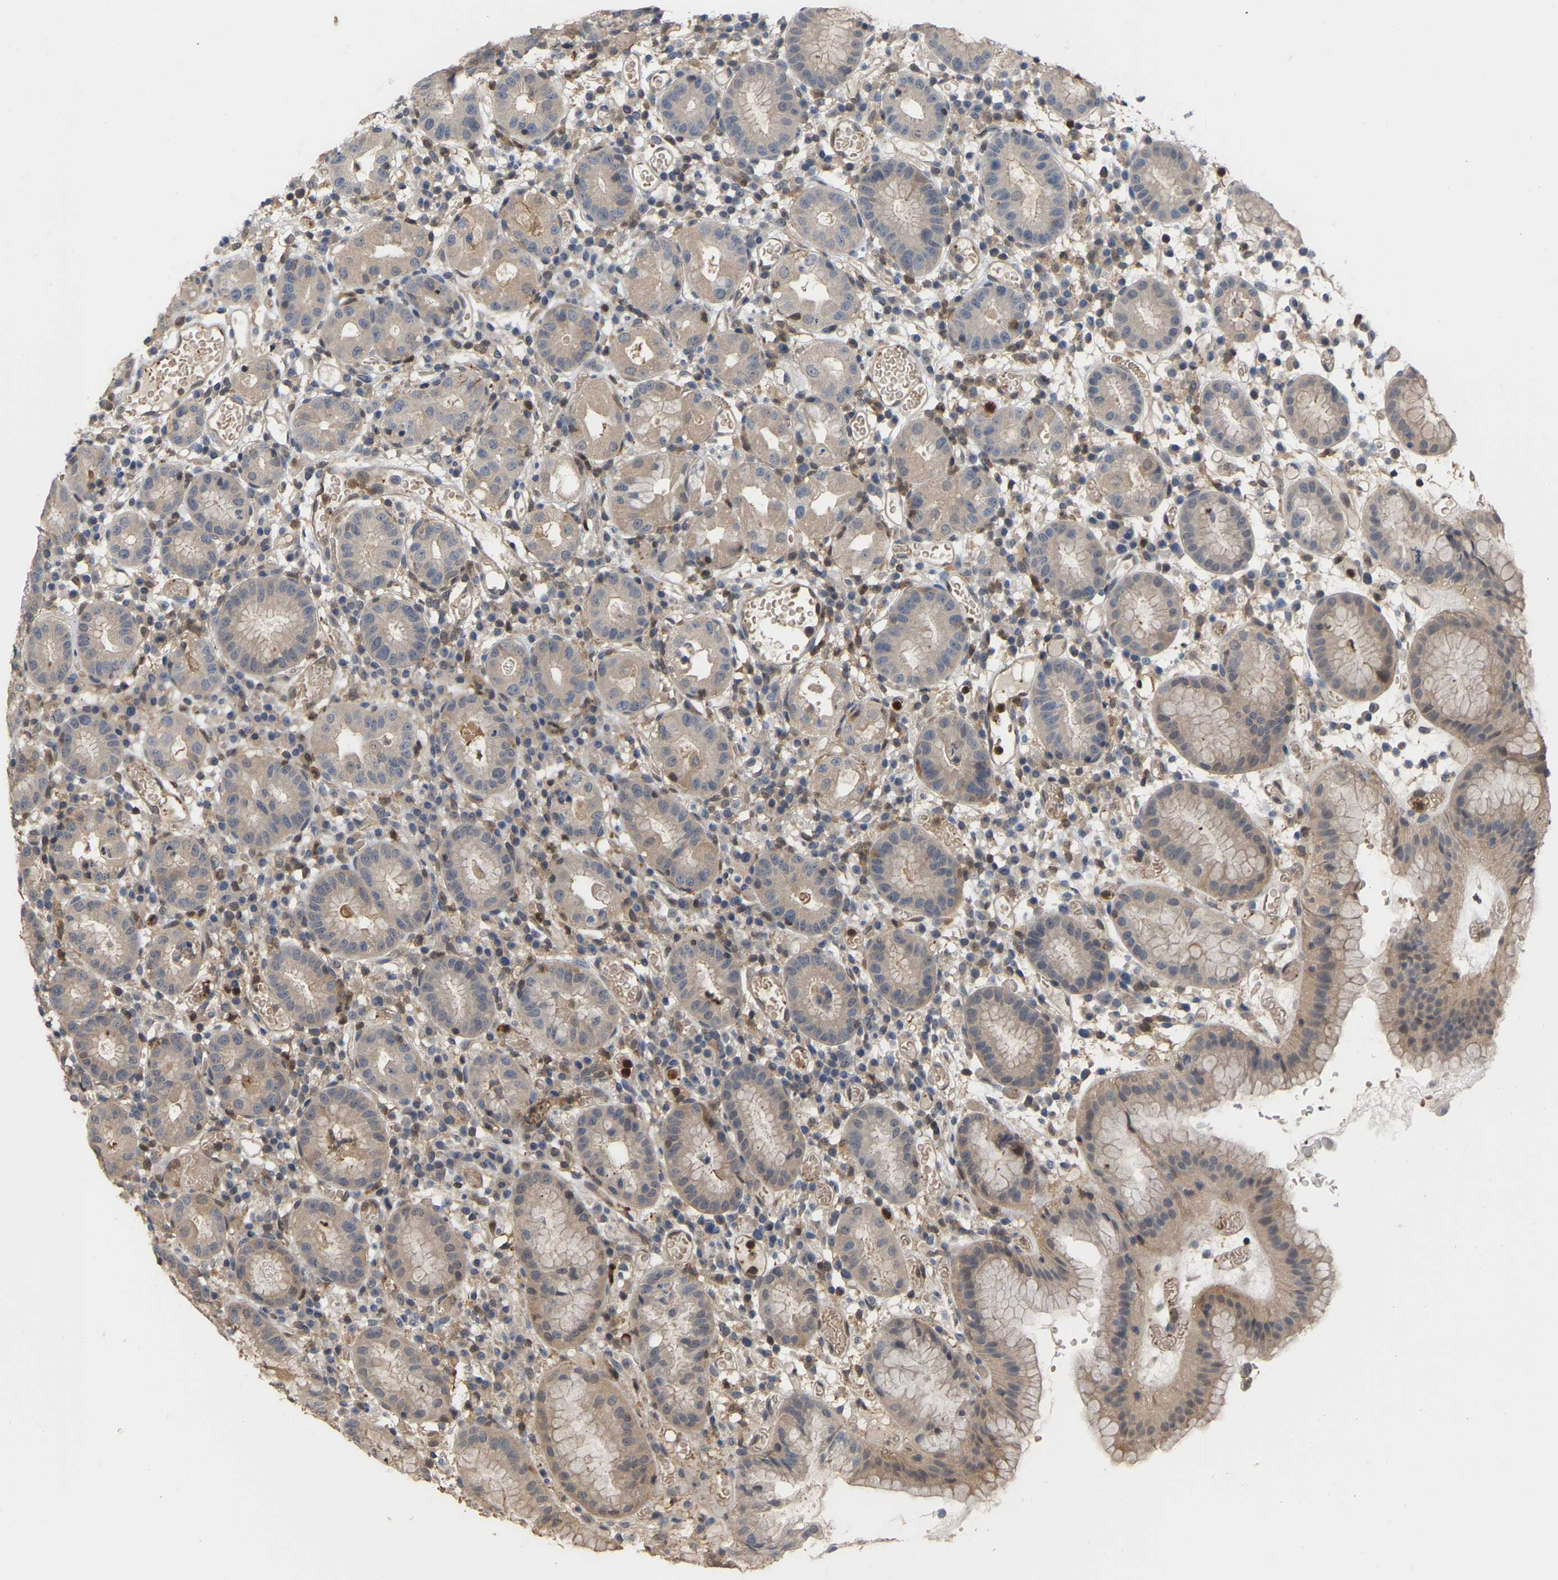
{"staining": {"intensity": "weak", "quantity": ">75%", "location": "cytoplasmic/membranous"}, "tissue": "stomach", "cell_type": "Glandular cells", "image_type": "normal", "snomed": [{"axis": "morphology", "description": "Normal tissue, NOS"}, {"axis": "topography", "description": "Stomach"}, {"axis": "topography", "description": "Stomach, lower"}], "caption": "IHC micrograph of benign stomach: human stomach stained using IHC displays low levels of weak protein expression localized specifically in the cytoplasmic/membranous of glandular cells, appearing as a cytoplasmic/membranous brown color.", "gene": "MTPN", "patient": {"sex": "female", "age": 75}}